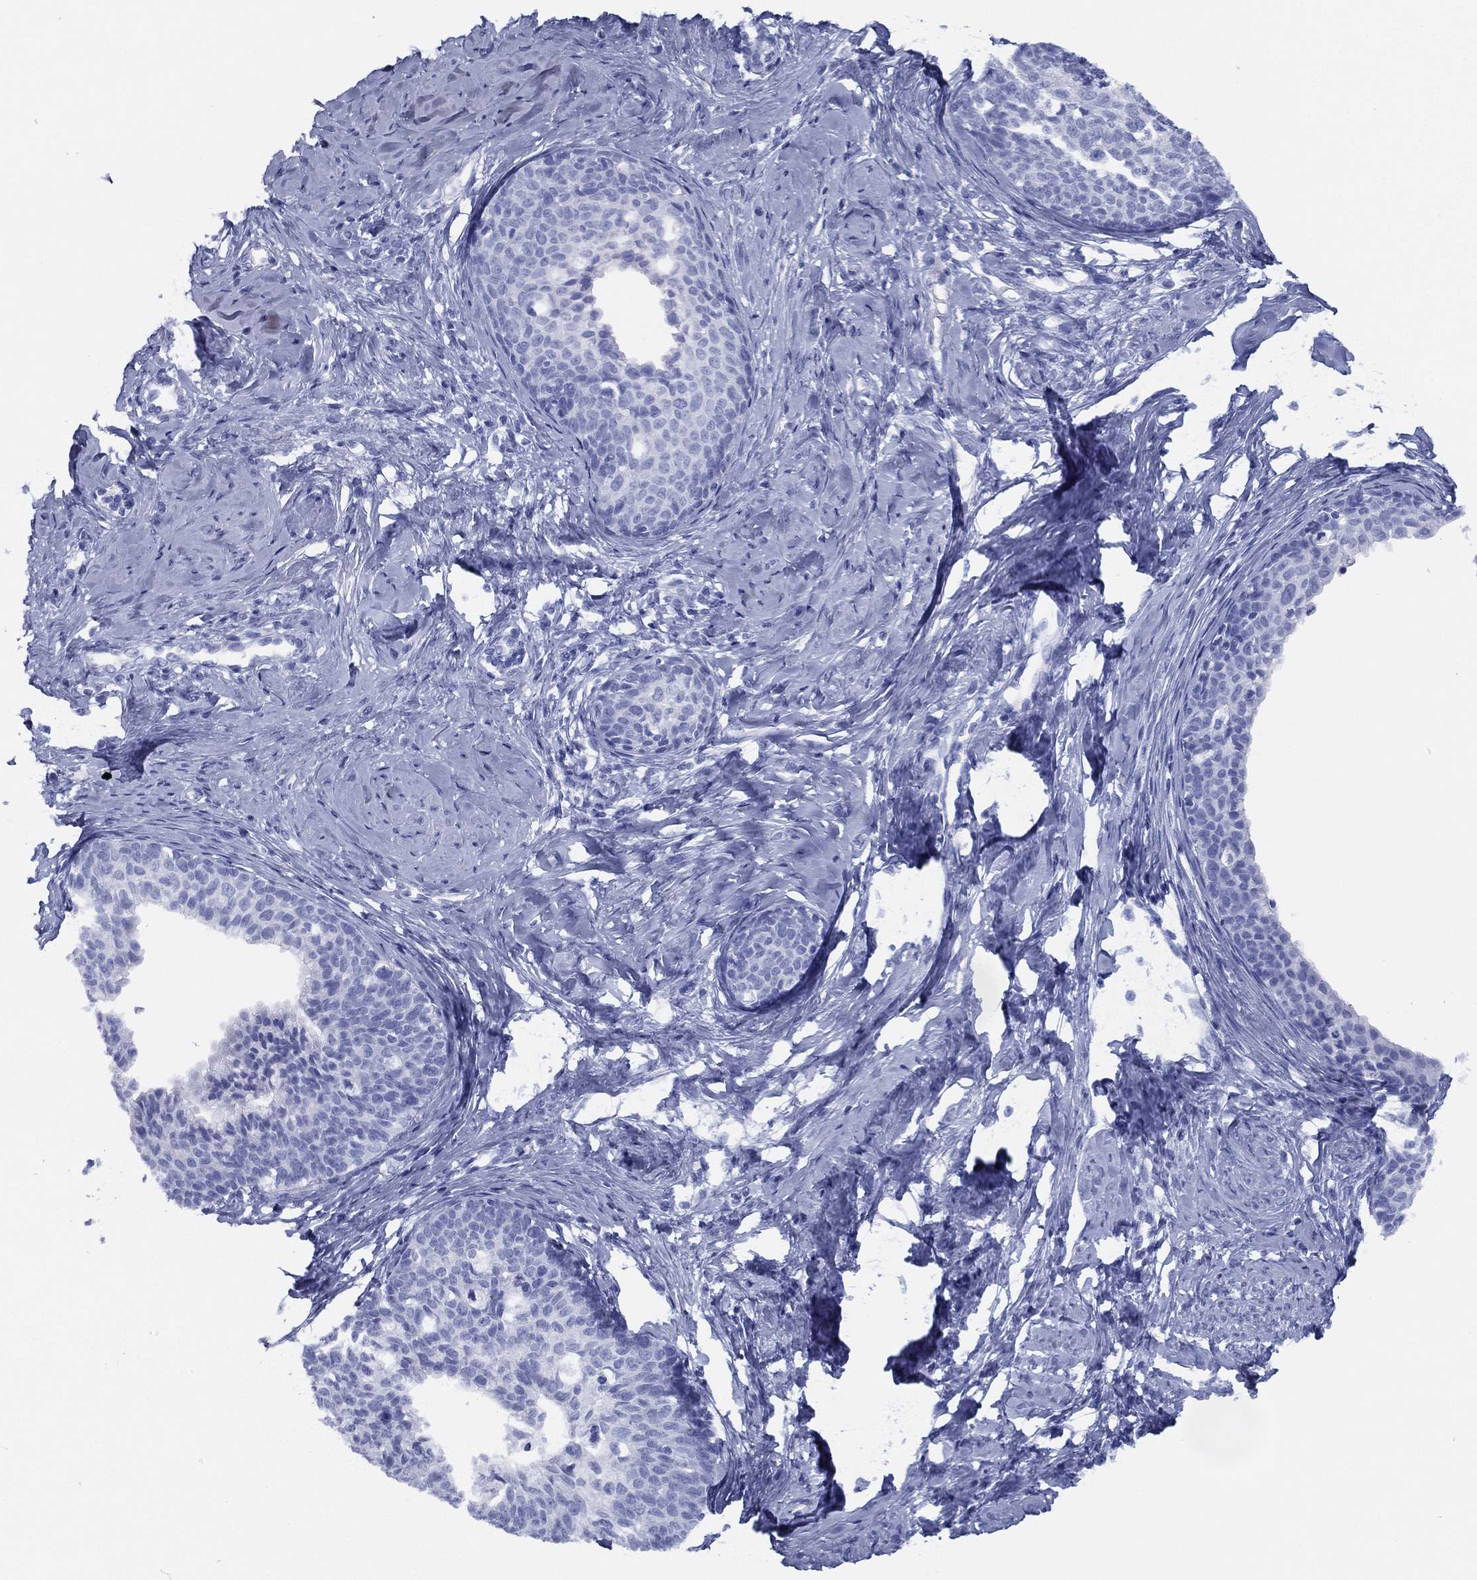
{"staining": {"intensity": "negative", "quantity": "none", "location": "none"}, "tissue": "cervical cancer", "cell_type": "Tumor cells", "image_type": "cancer", "snomed": [{"axis": "morphology", "description": "Squamous cell carcinoma, NOS"}, {"axis": "topography", "description": "Cervix"}], "caption": "The IHC photomicrograph has no significant positivity in tumor cells of cervical cancer tissue.", "gene": "TMEM252", "patient": {"sex": "female", "age": 51}}